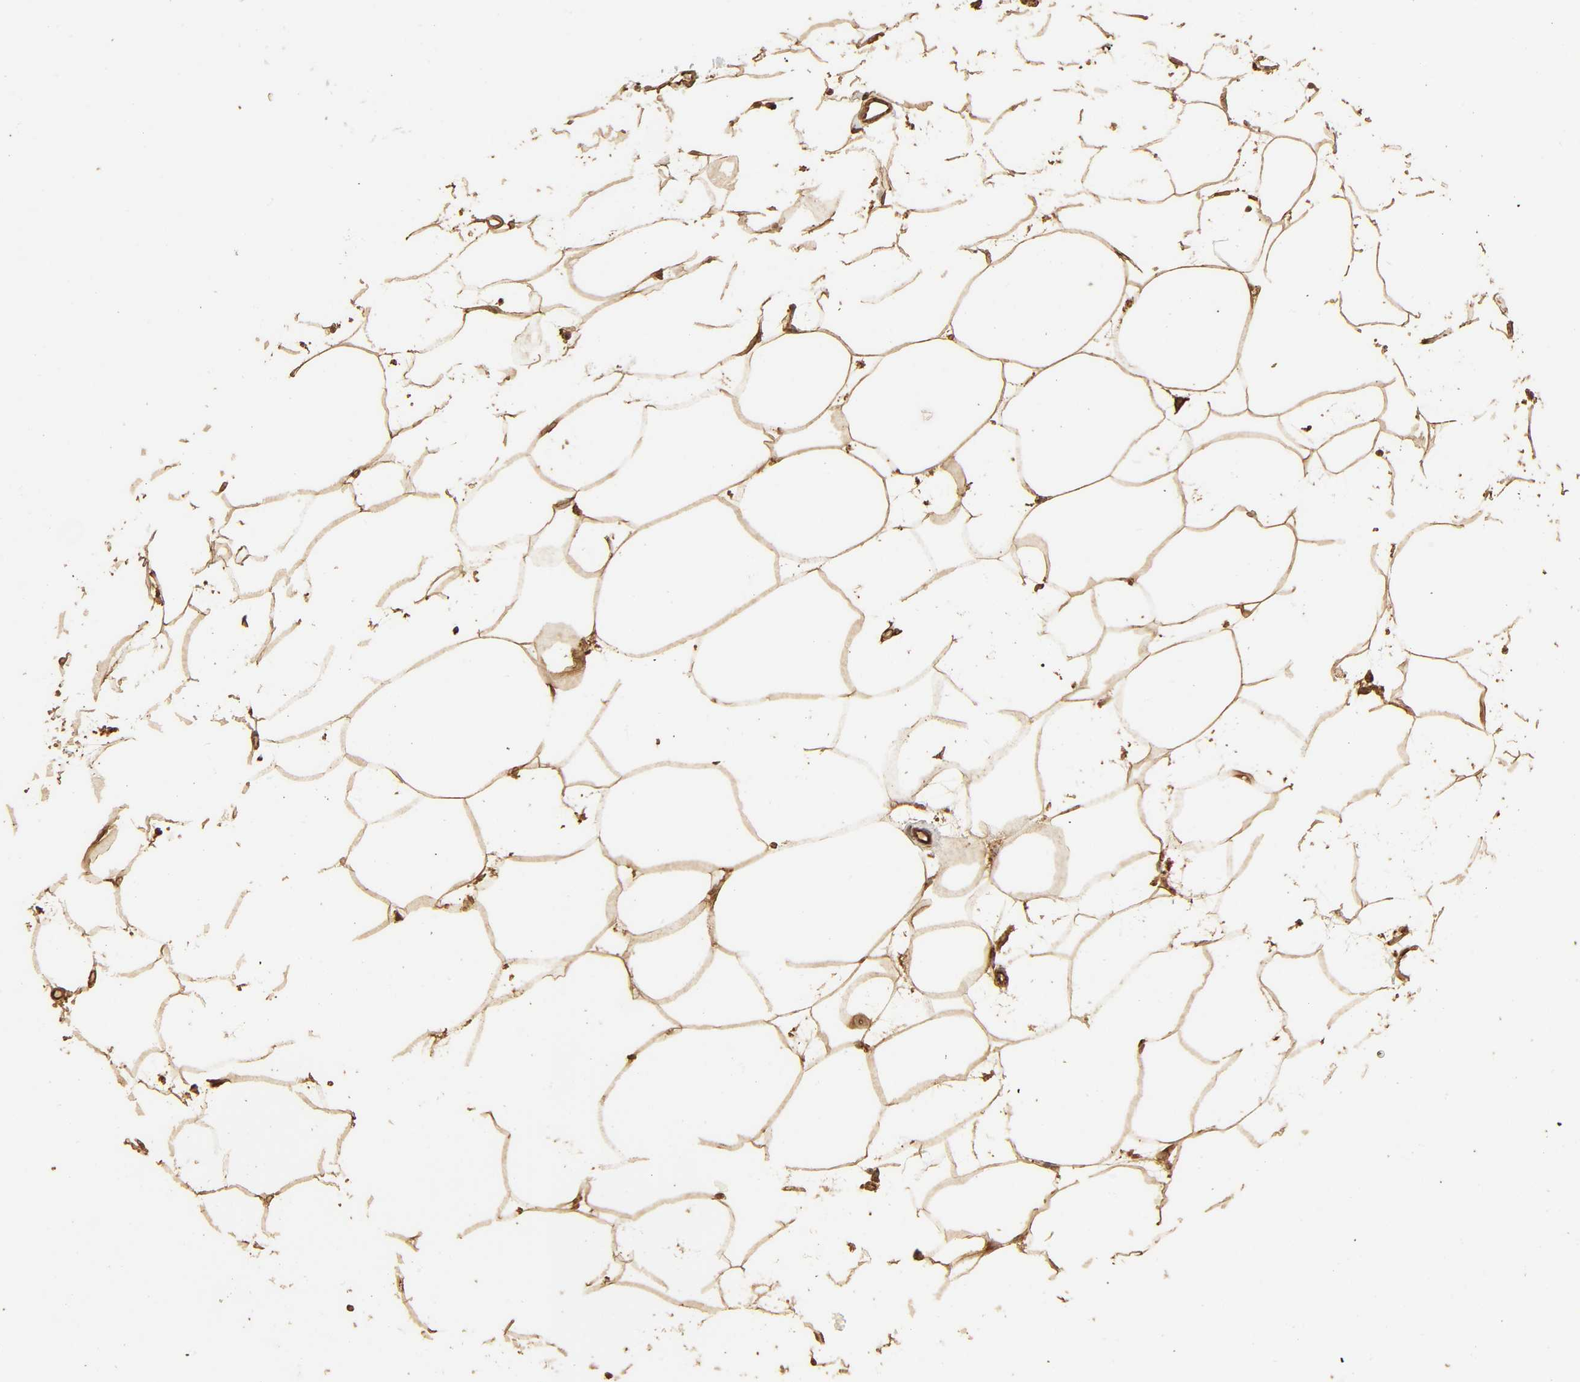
{"staining": {"intensity": "moderate", "quantity": ">75%", "location": "cytoplasmic/membranous"}, "tissue": "adipose tissue", "cell_type": "Adipocytes", "image_type": "normal", "snomed": [{"axis": "morphology", "description": "Normal tissue, NOS"}, {"axis": "morphology", "description": "Duct carcinoma"}, {"axis": "topography", "description": "Breast"}, {"axis": "topography", "description": "Adipose tissue"}], "caption": "Adipocytes exhibit moderate cytoplasmic/membranous positivity in about >75% of cells in unremarkable adipose tissue. The staining was performed using DAB (3,3'-diaminobenzidine) to visualize the protein expression in brown, while the nuclei were stained in blue with hematoxylin (Magnification: 20x).", "gene": "RPS6KA6", "patient": {"sex": "female", "age": 37}}